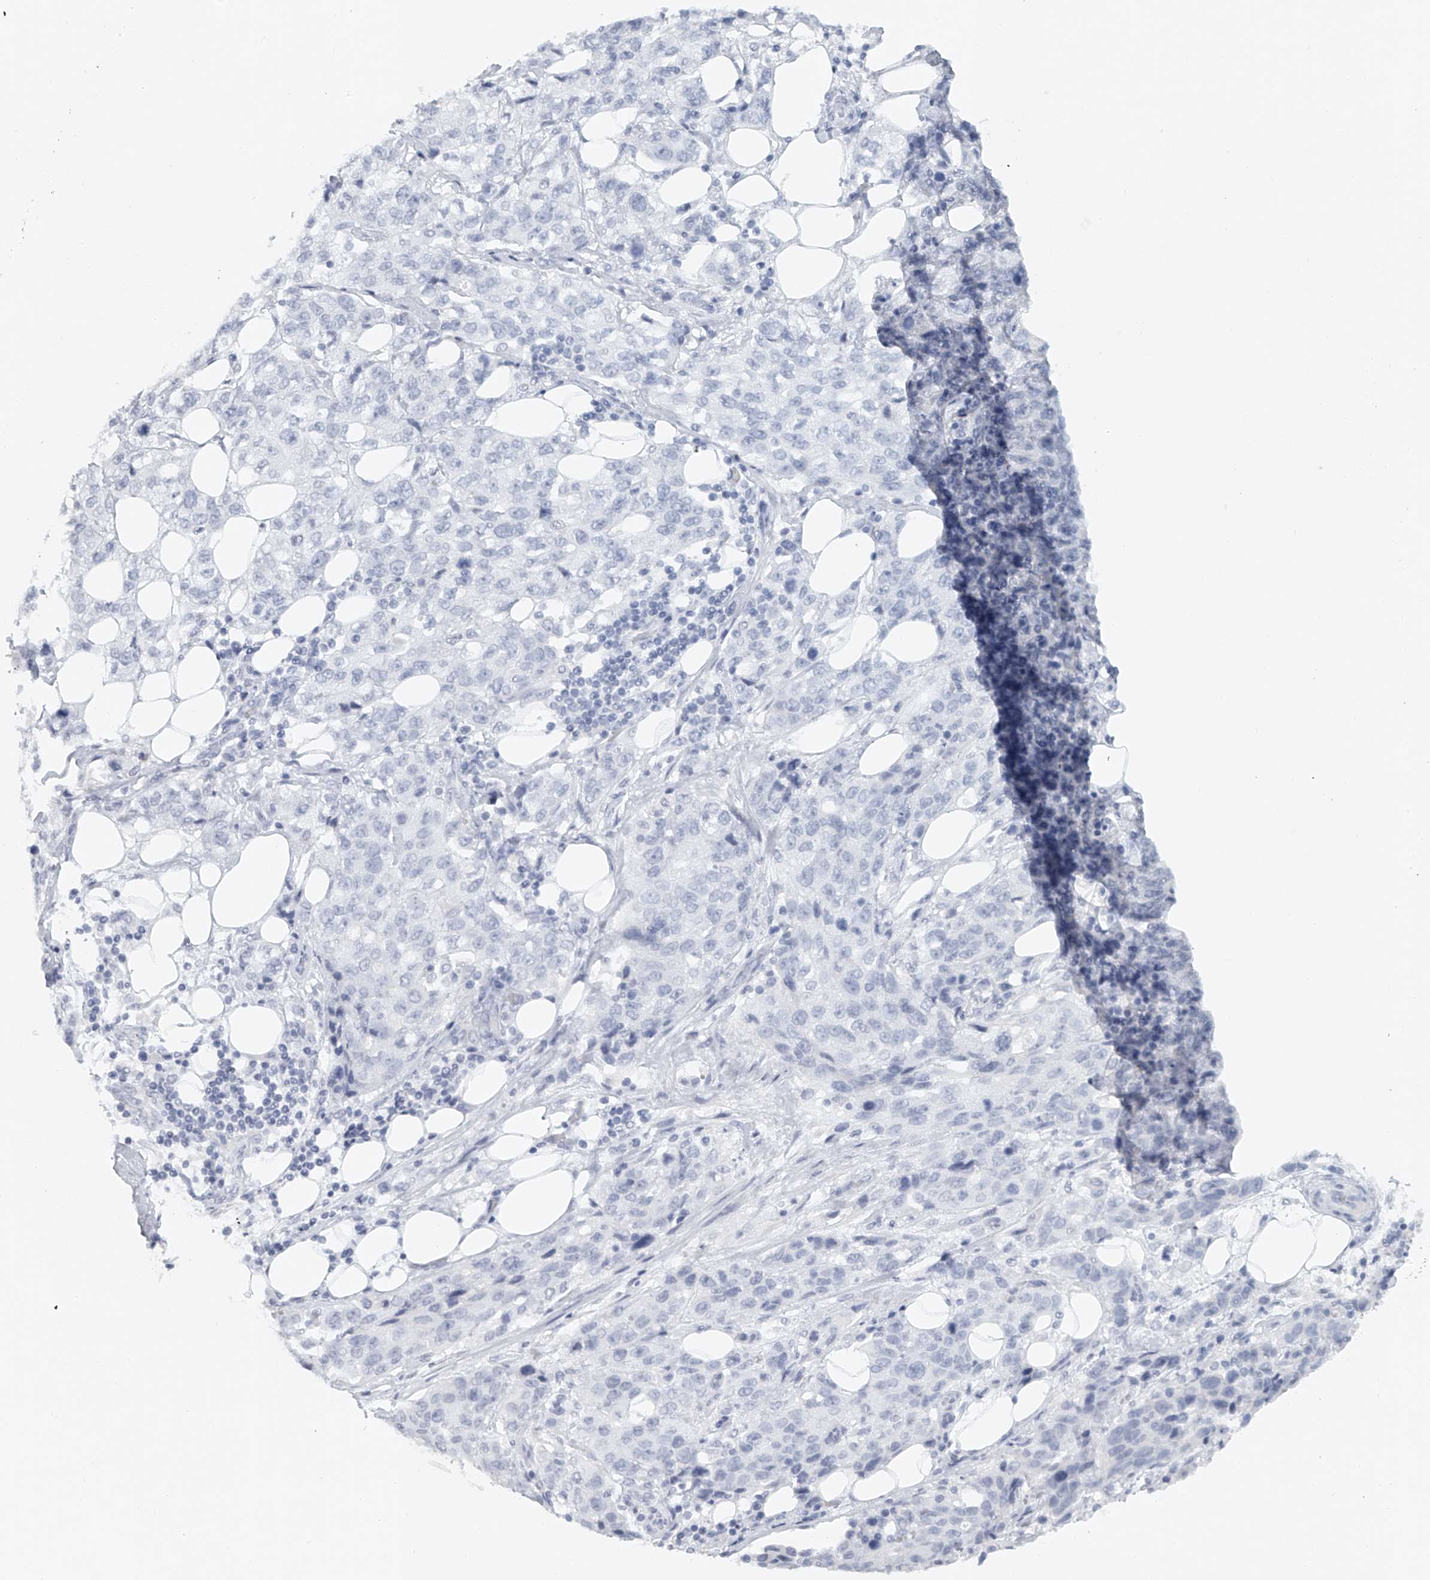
{"staining": {"intensity": "negative", "quantity": "none", "location": "none"}, "tissue": "stomach cancer", "cell_type": "Tumor cells", "image_type": "cancer", "snomed": [{"axis": "morphology", "description": "Adenocarcinoma, NOS"}, {"axis": "topography", "description": "Stomach"}], "caption": "A high-resolution micrograph shows immunohistochemistry staining of stomach adenocarcinoma, which exhibits no significant expression in tumor cells.", "gene": "FAT2", "patient": {"sex": "male", "age": 48}}